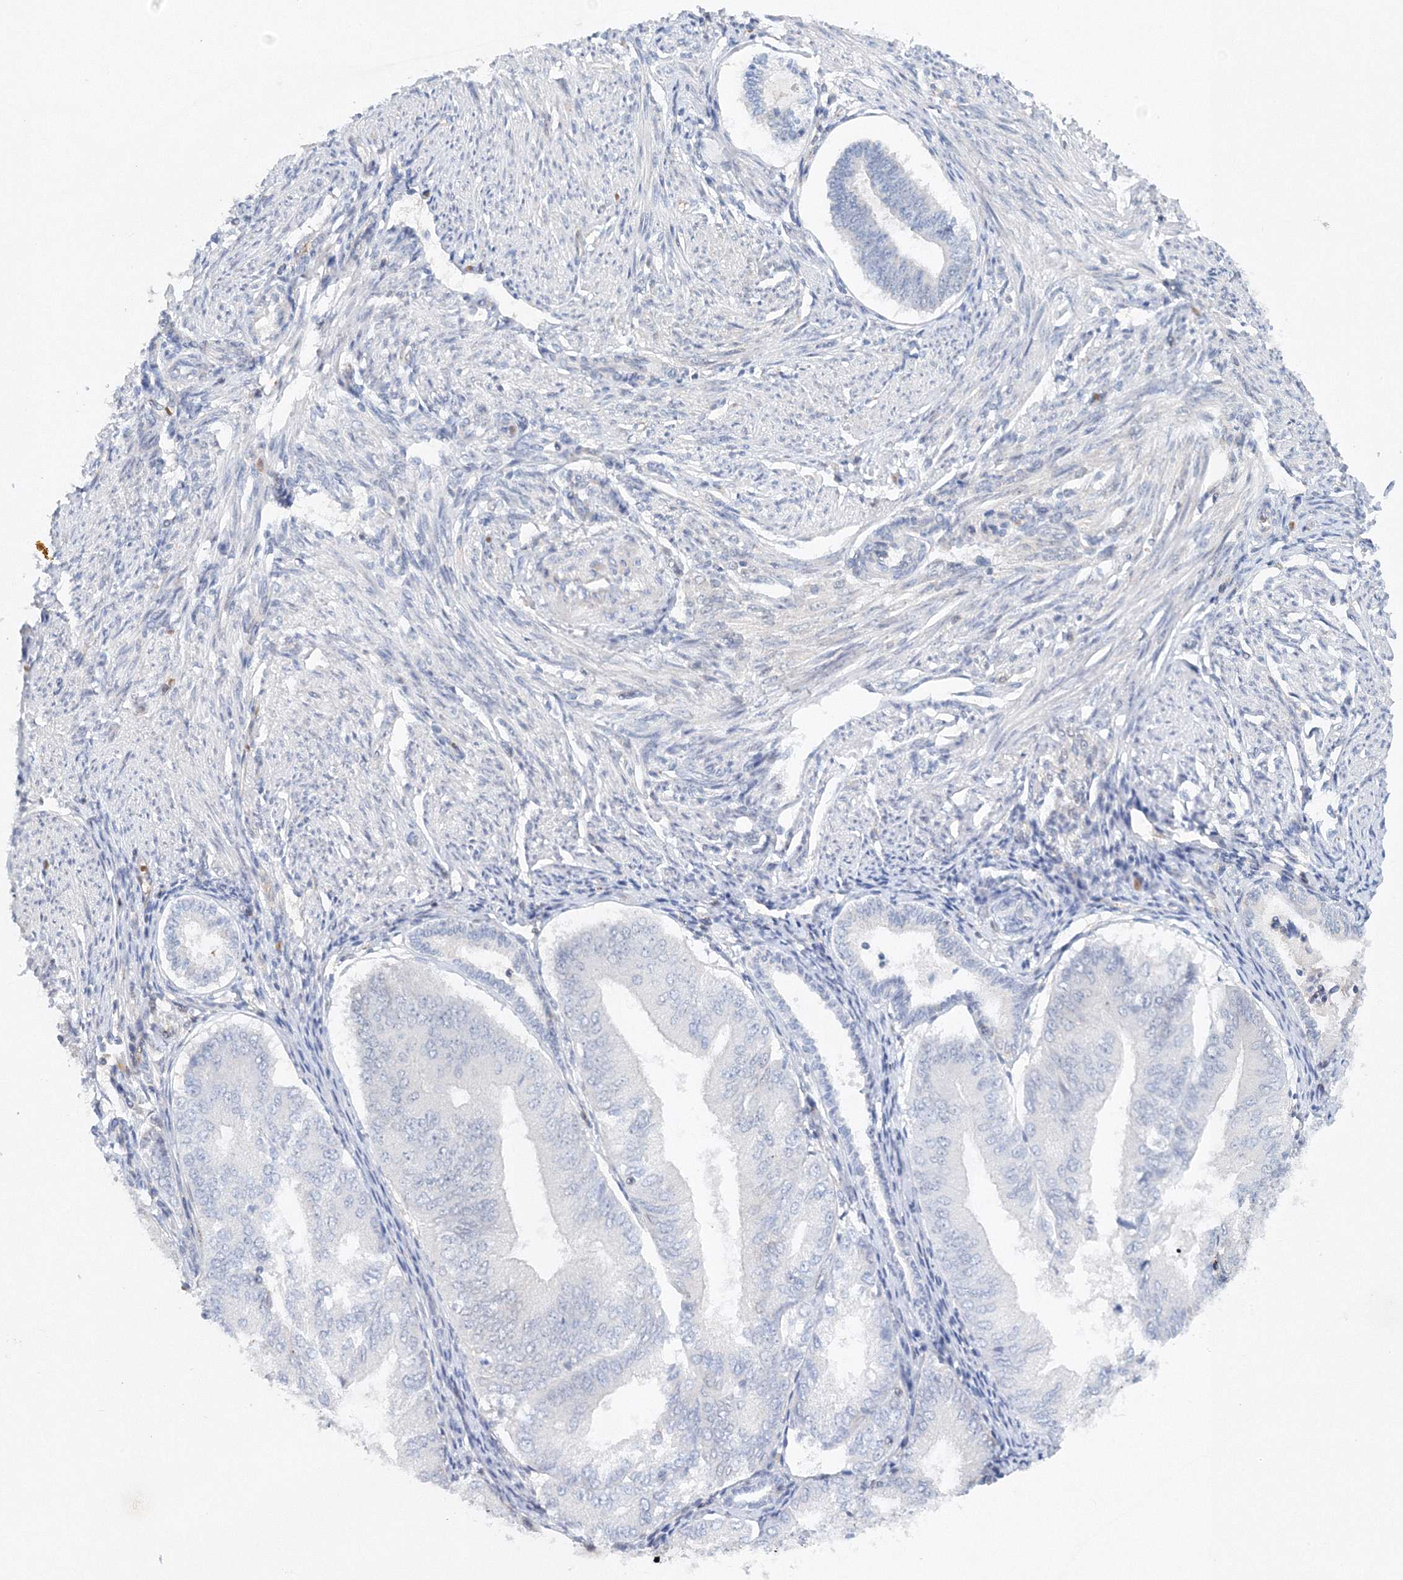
{"staining": {"intensity": "negative", "quantity": "none", "location": "none"}, "tissue": "endometrial cancer", "cell_type": "Tumor cells", "image_type": "cancer", "snomed": [{"axis": "morphology", "description": "Adenocarcinoma, NOS"}, {"axis": "topography", "description": "Endometrium"}], "caption": "This is an IHC histopathology image of endometrial cancer. There is no staining in tumor cells.", "gene": "SH3BP5", "patient": {"sex": "female", "age": 81}}